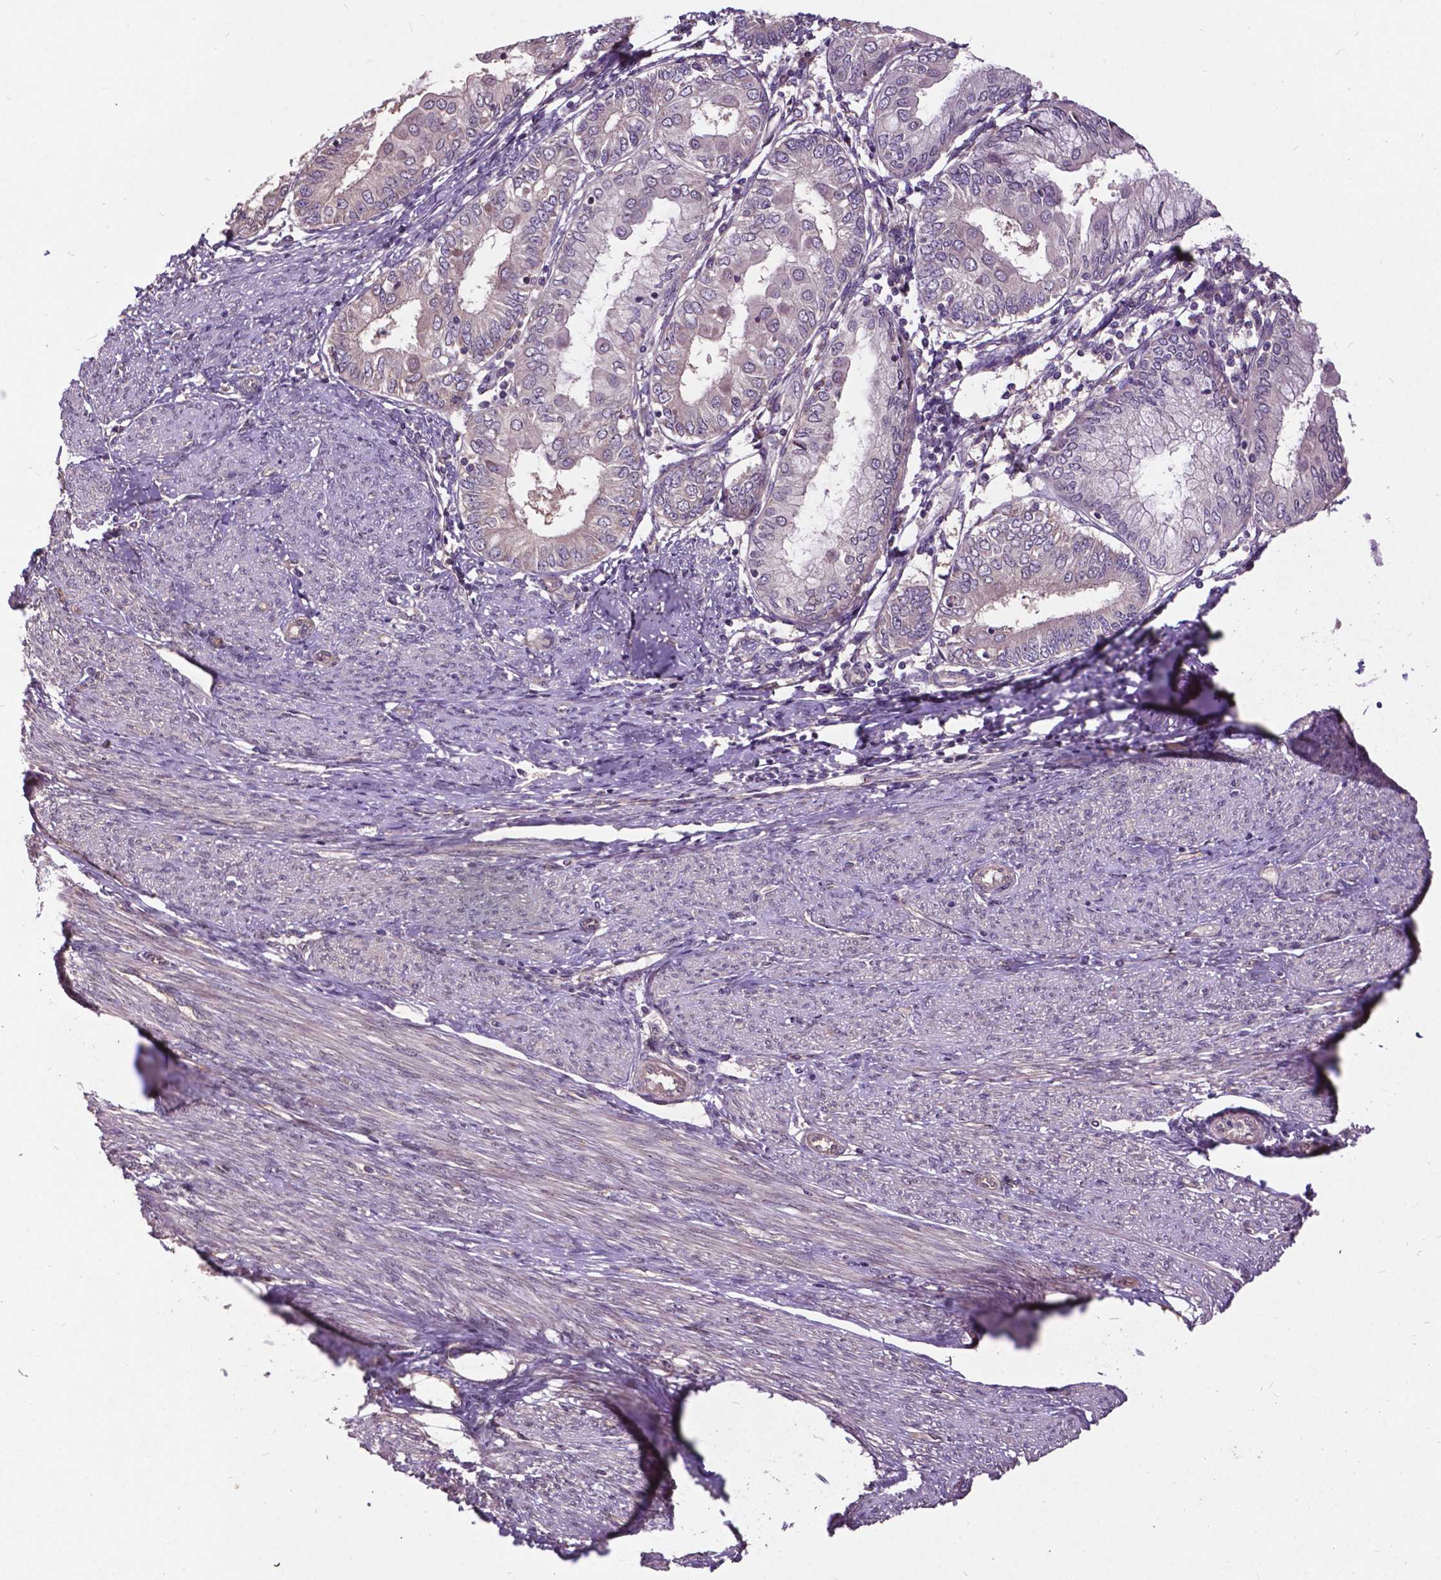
{"staining": {"intensity": "negative", "quantity": "none", "location": "none"}, "tissue": "endometrial cancer", "cell_type": "Tumor cells", "image_type": "cancer", "snomed": [{"axis": "morphology", "description": "Adenocarcinoma, NOS"}, {"axis": "topography", "description": "Endometrium"}], "caption": "This is an immunohistochemistry image of adenocarcinoma (endometrial). There is no staining in tumor cells.", "gene": "AP1S3", "patient": {"sex": "female", "age": 68}}